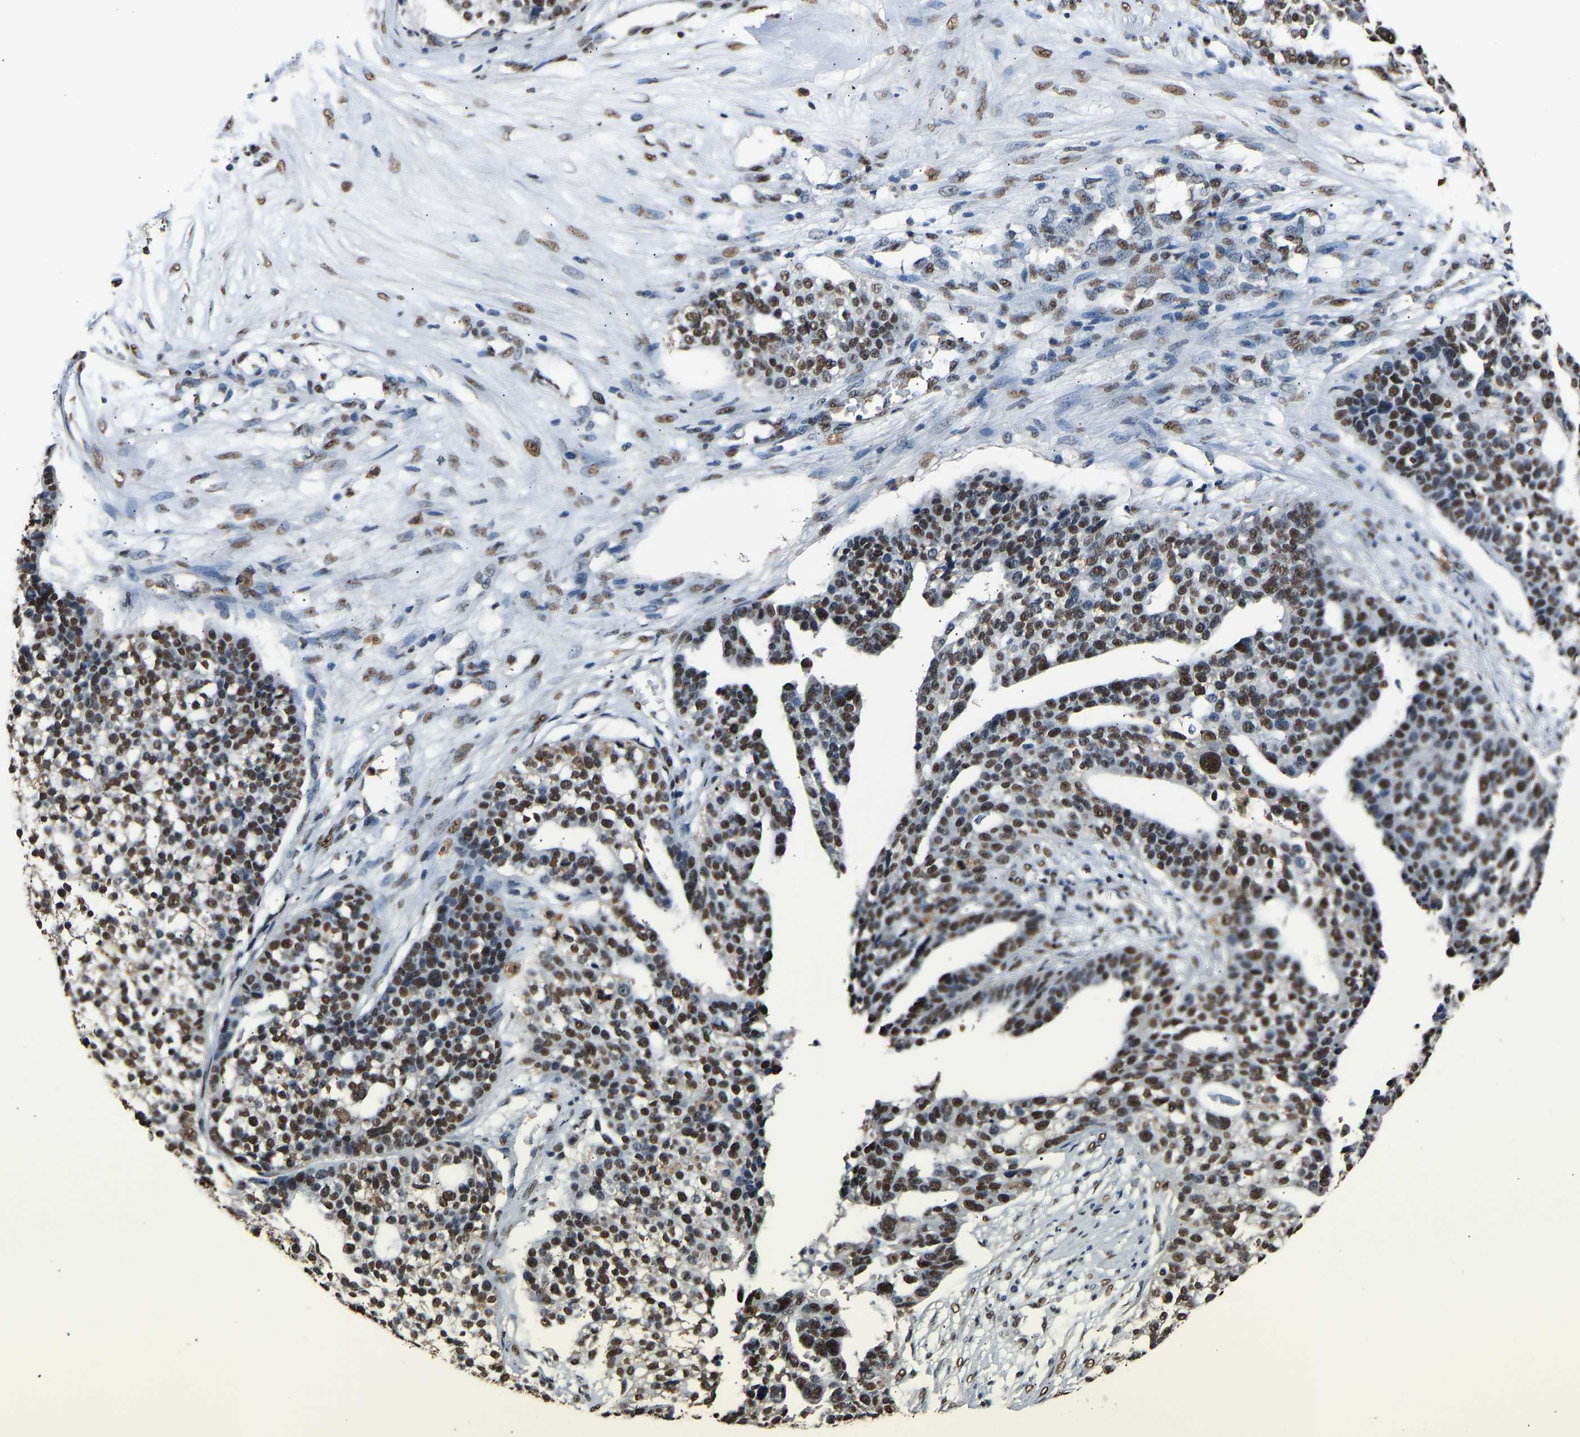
{"staining": {"intensity": "moderate", "quantity": ">75%", "location": "nuclear"}, "tissue": "ovarian cancer", "cell_type": "Tumor cells", "image_type": "cancer", "snomed": [{"axis": "morphology", "description": "Cystadenocarcinoma, serous, NOS"}, {"axis": "topography", "description": "Ovary"}], "caption": "Protein staining exhibits moderate nuclear staining in approximately >75% of tumor cells in ovarian cancer.", "gene": "SAFB", "patient": {"sex": "female", "age": 59}}